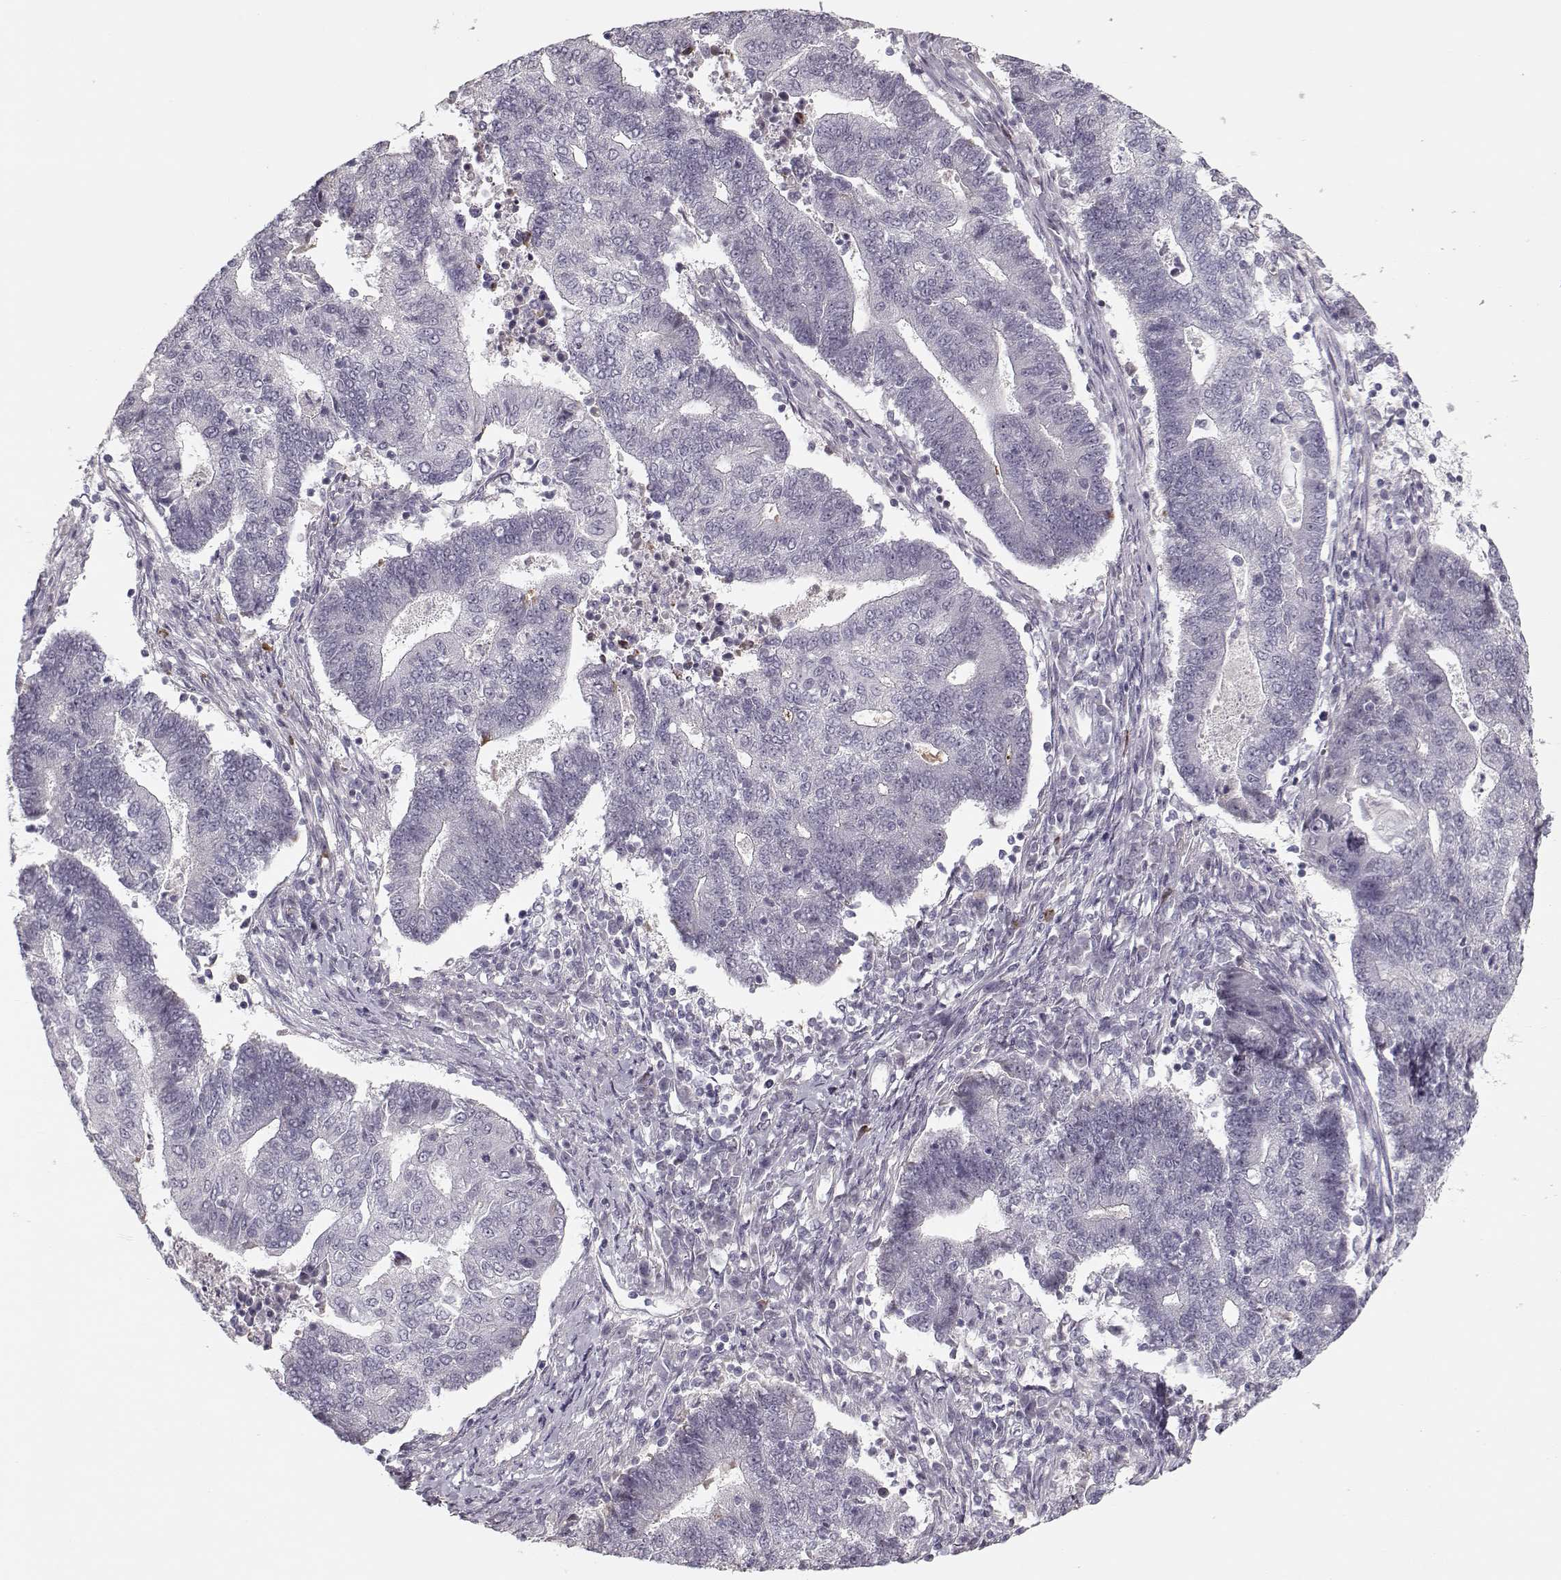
{"staining": {"intensity": "negative", "quantity": "none", "location": "none"}, "tissue": "endometrial cancer", "cell_type": "Tumor cells", "image_type": "cancer", "snomed": [{"axis": "morphology", "description": "Adenocarcinoma, NOS"}, {"axis": "topography", "description": "Uterus"}, {"axis": "topography", "description": "Endometrium"}], "caption": "Protein analysis of endometrial cancer (adenocarcinoma) demonstrates no significant positivity in tumor cells.", "gene": "DNAI3", "patient": {"sex": "female", "age": 54}}